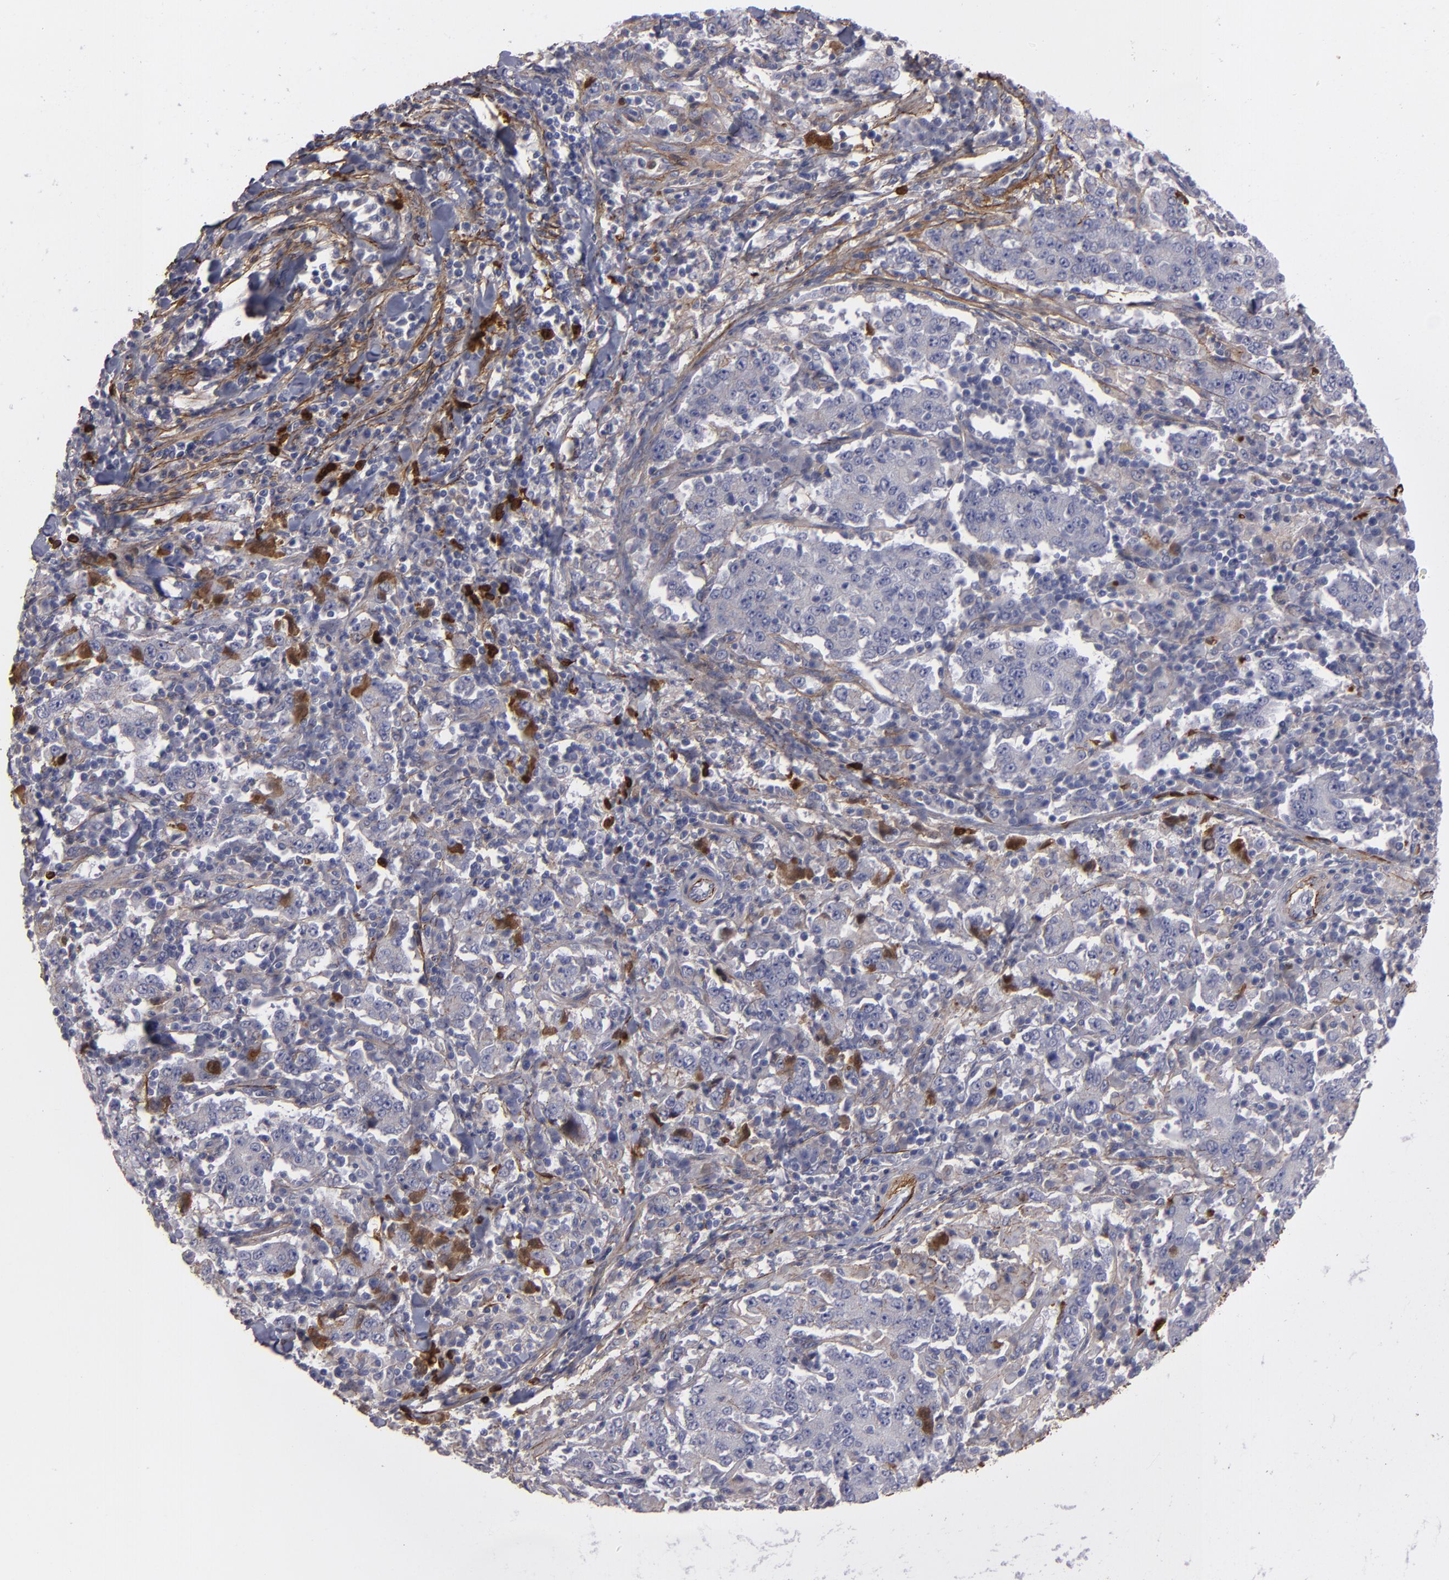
{"staining": {"intensity": "negative", "quantity": "none", "location": "none"}, "tissue": "stomach cancer", "cell_type": "Tumor cells", "image_type": "cancer", "snomed": [{"axis": "morphology", "description": "Normal tissue, NOS"}, {"axis": "morphology", "description": "Adenocarcinoma, NOS"}, {"axis": "topography", "description": "Stomach, upper"}, {"axis": "topography", "description": "Stomach"}], "caption": "IHC micrograph of adenocarcinoma (stomach) stained for a protein (brown), which demonstrates no positivity in tumor cells. (IHC, brightfield microscopy, high magnification).", "gene": "FBLN1", "patient": {"sex": "male", "age": 59}}